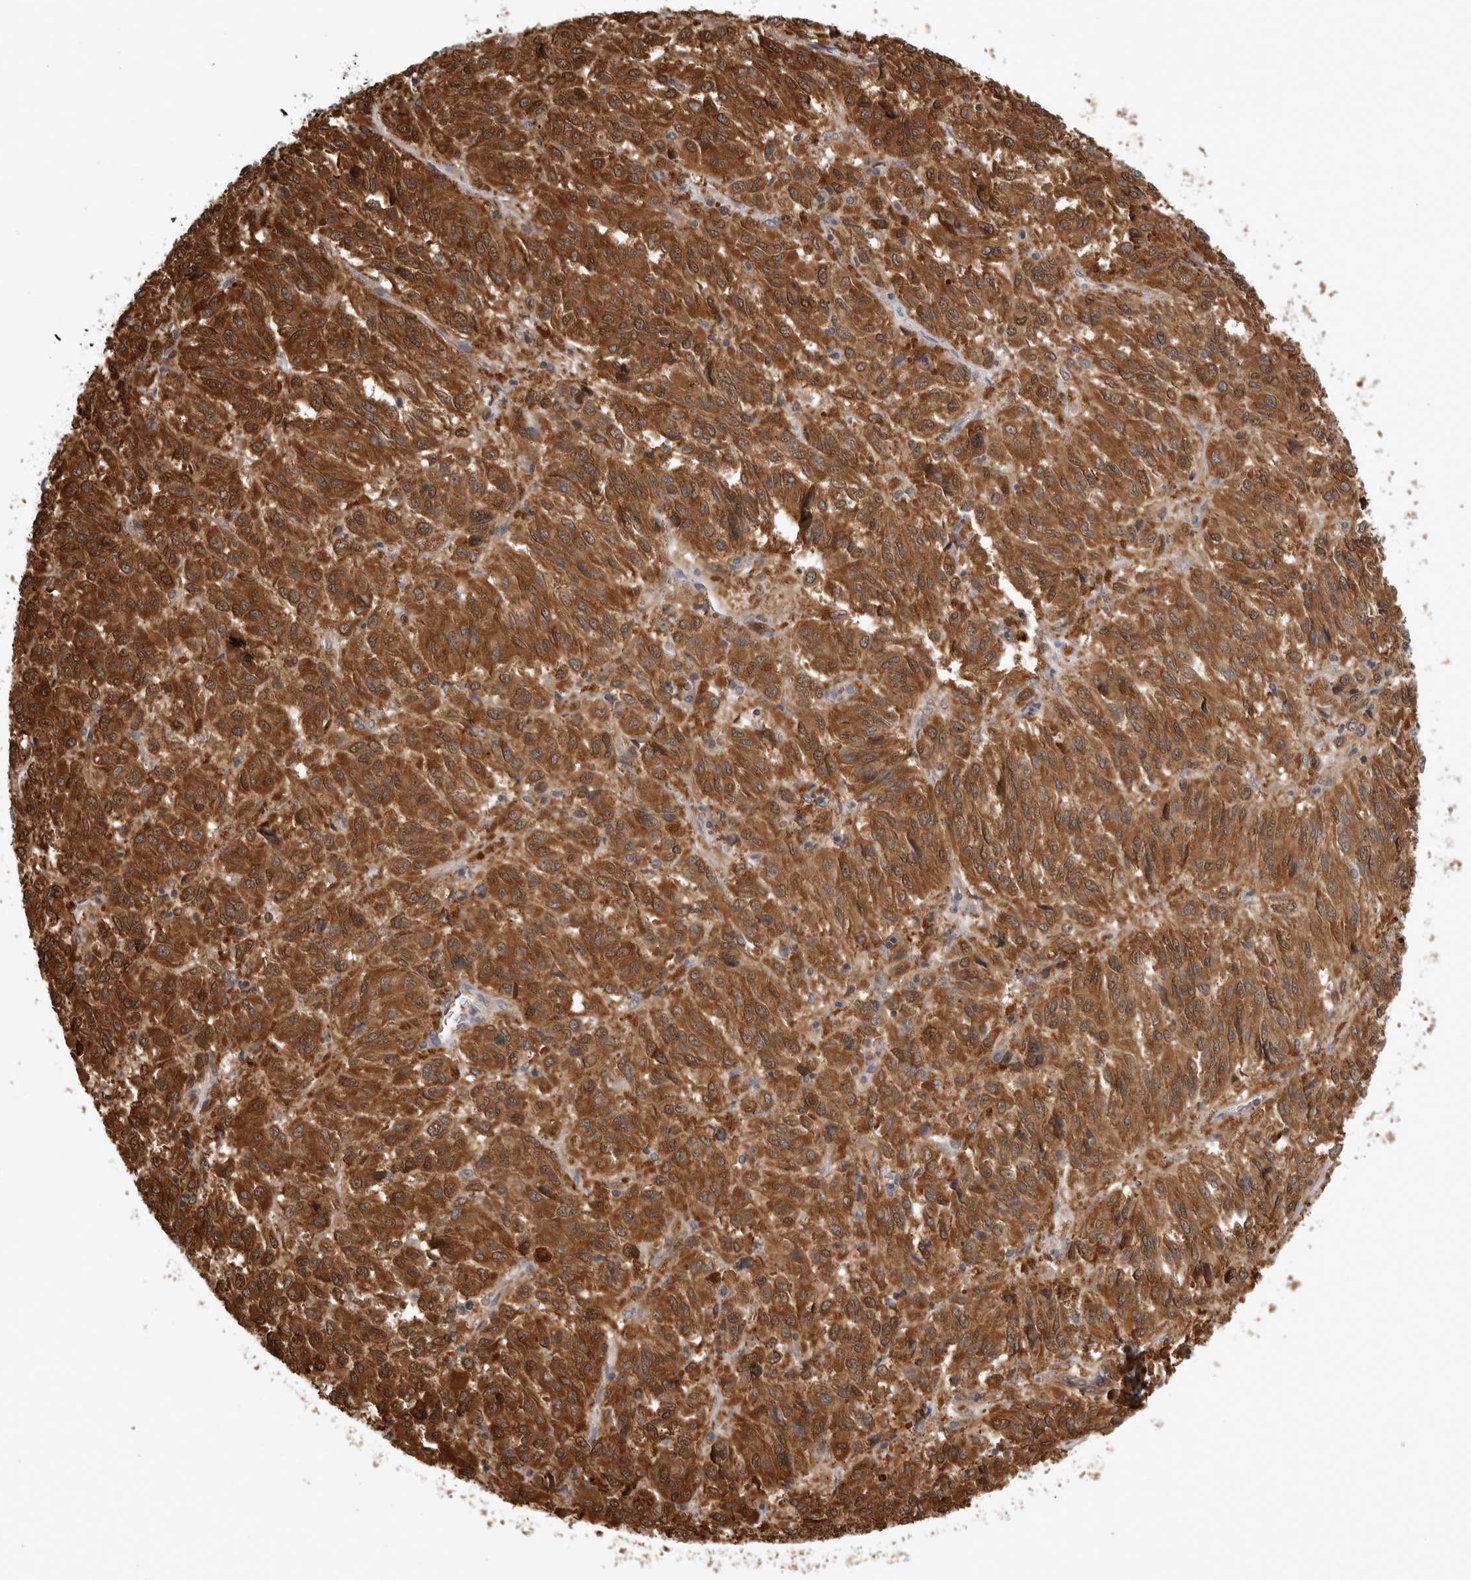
{"staining": {"intensity": "strong", "quantity": ">75%", "location": "cytoplasmic/membranous"}, "tissue": "melanoma", "cell_type": "Tumor cells", "image_type": "cancer", "snomed": [{"axis": "morphology", "description": "Malignant melanoma, Metastatic site"}, {"axis": "topography", "description": "Lung"}], "caption": "The photomicrograph exhibits a brown stain indicating the presence of a protein in the cytoplasmic/membranous of tumor cells in malignant melanoma (metastatic site).", "gene": "ASTN2", "patient": {"sex": "male", "age": 64}}